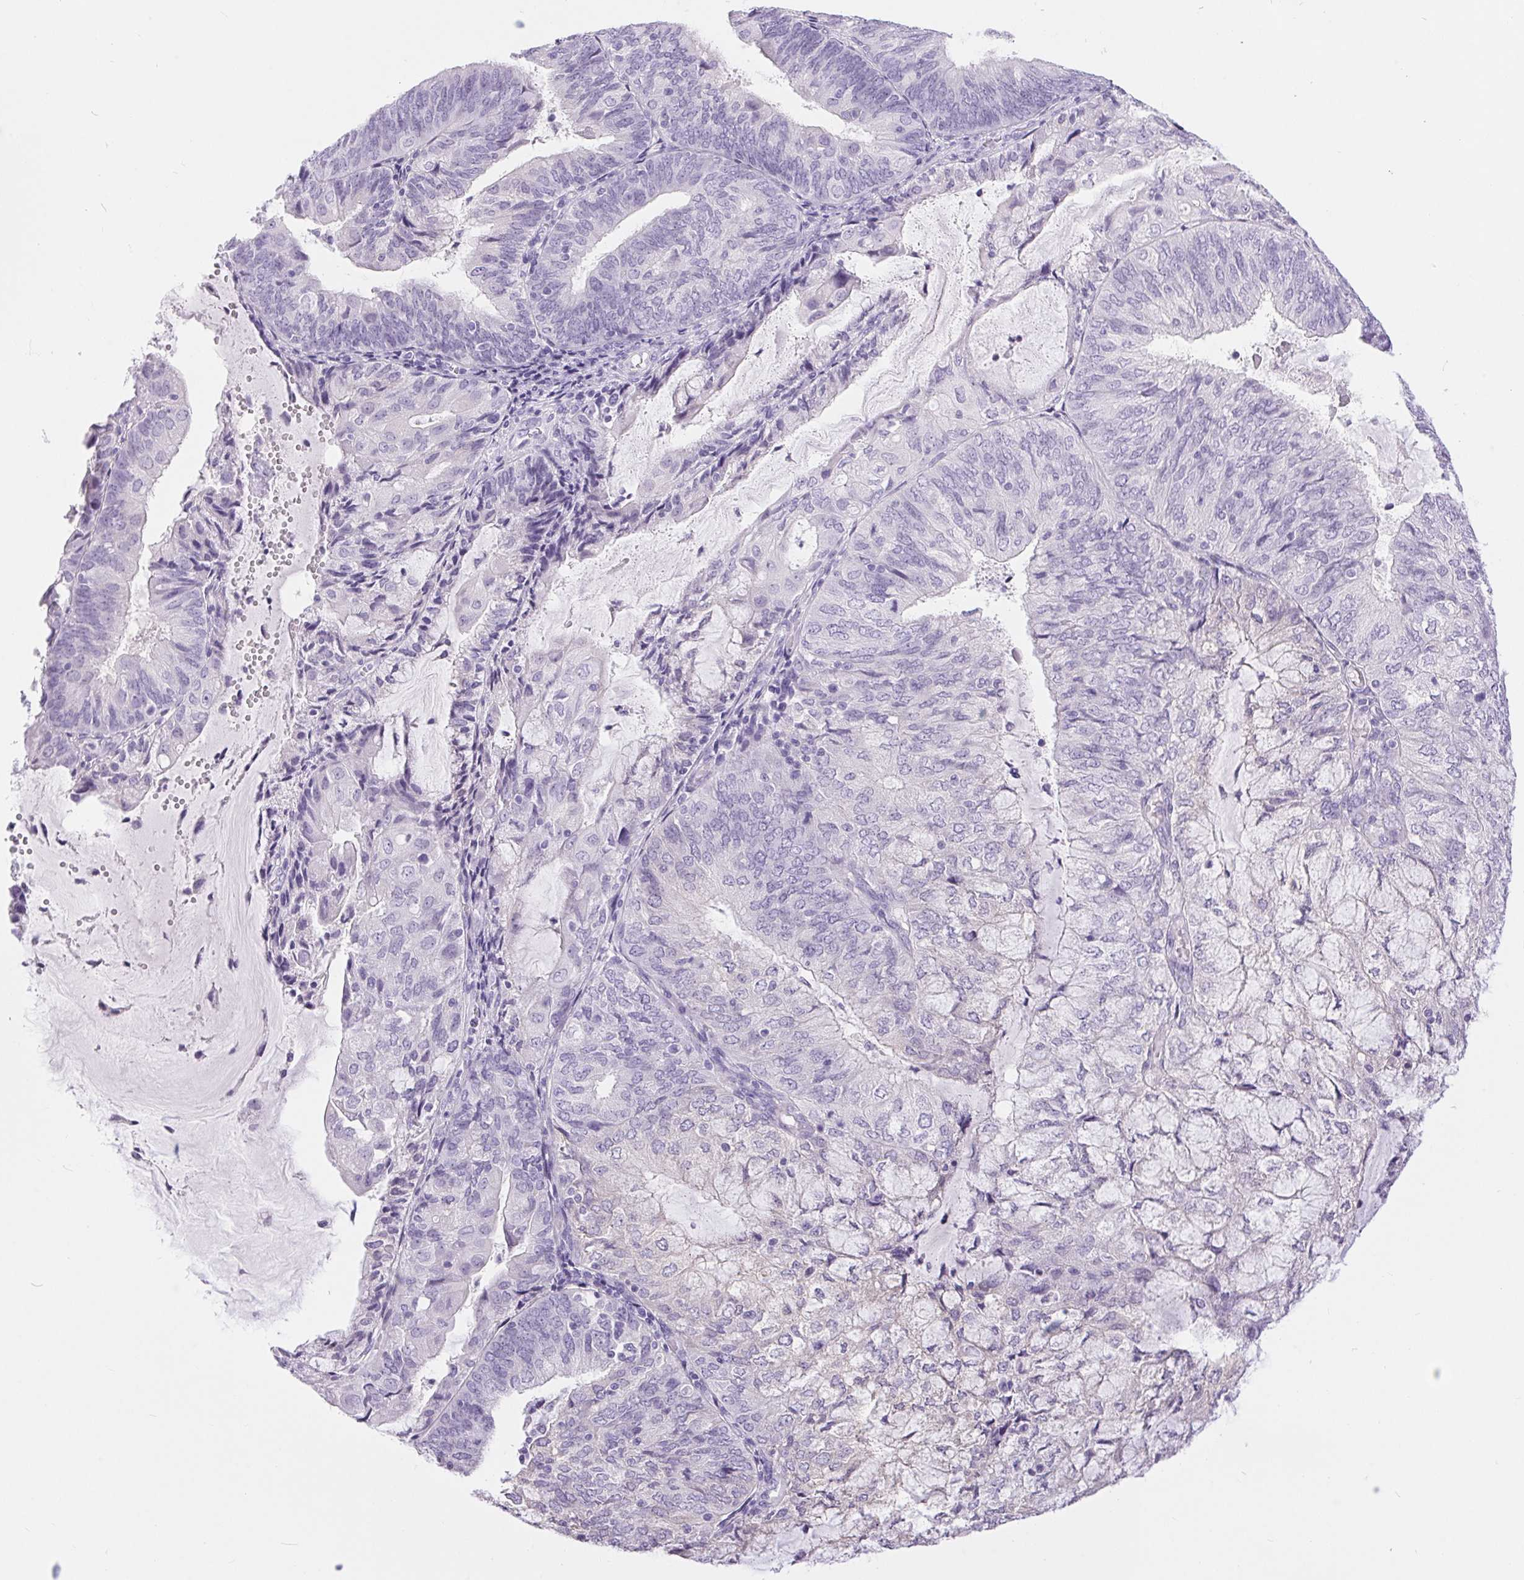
{"staining": {"intensity": "negative", "quantity": "none", "location": "none"}, "tissue": "endometrial cancer", "cell_type": "Tumor cells", "image_type": "cancer", "snomed": [{"axis": "morphology", "description": "Adenocarcinoma, NOS"}, {"axis": "topography", "description": "Endometrium"}], "caption": "Tumor cells show no significant positivity in endometrial cancer (adenocarcinoma).", "gene": "XDH", "patient": {"sex": "female", "age": 81}}